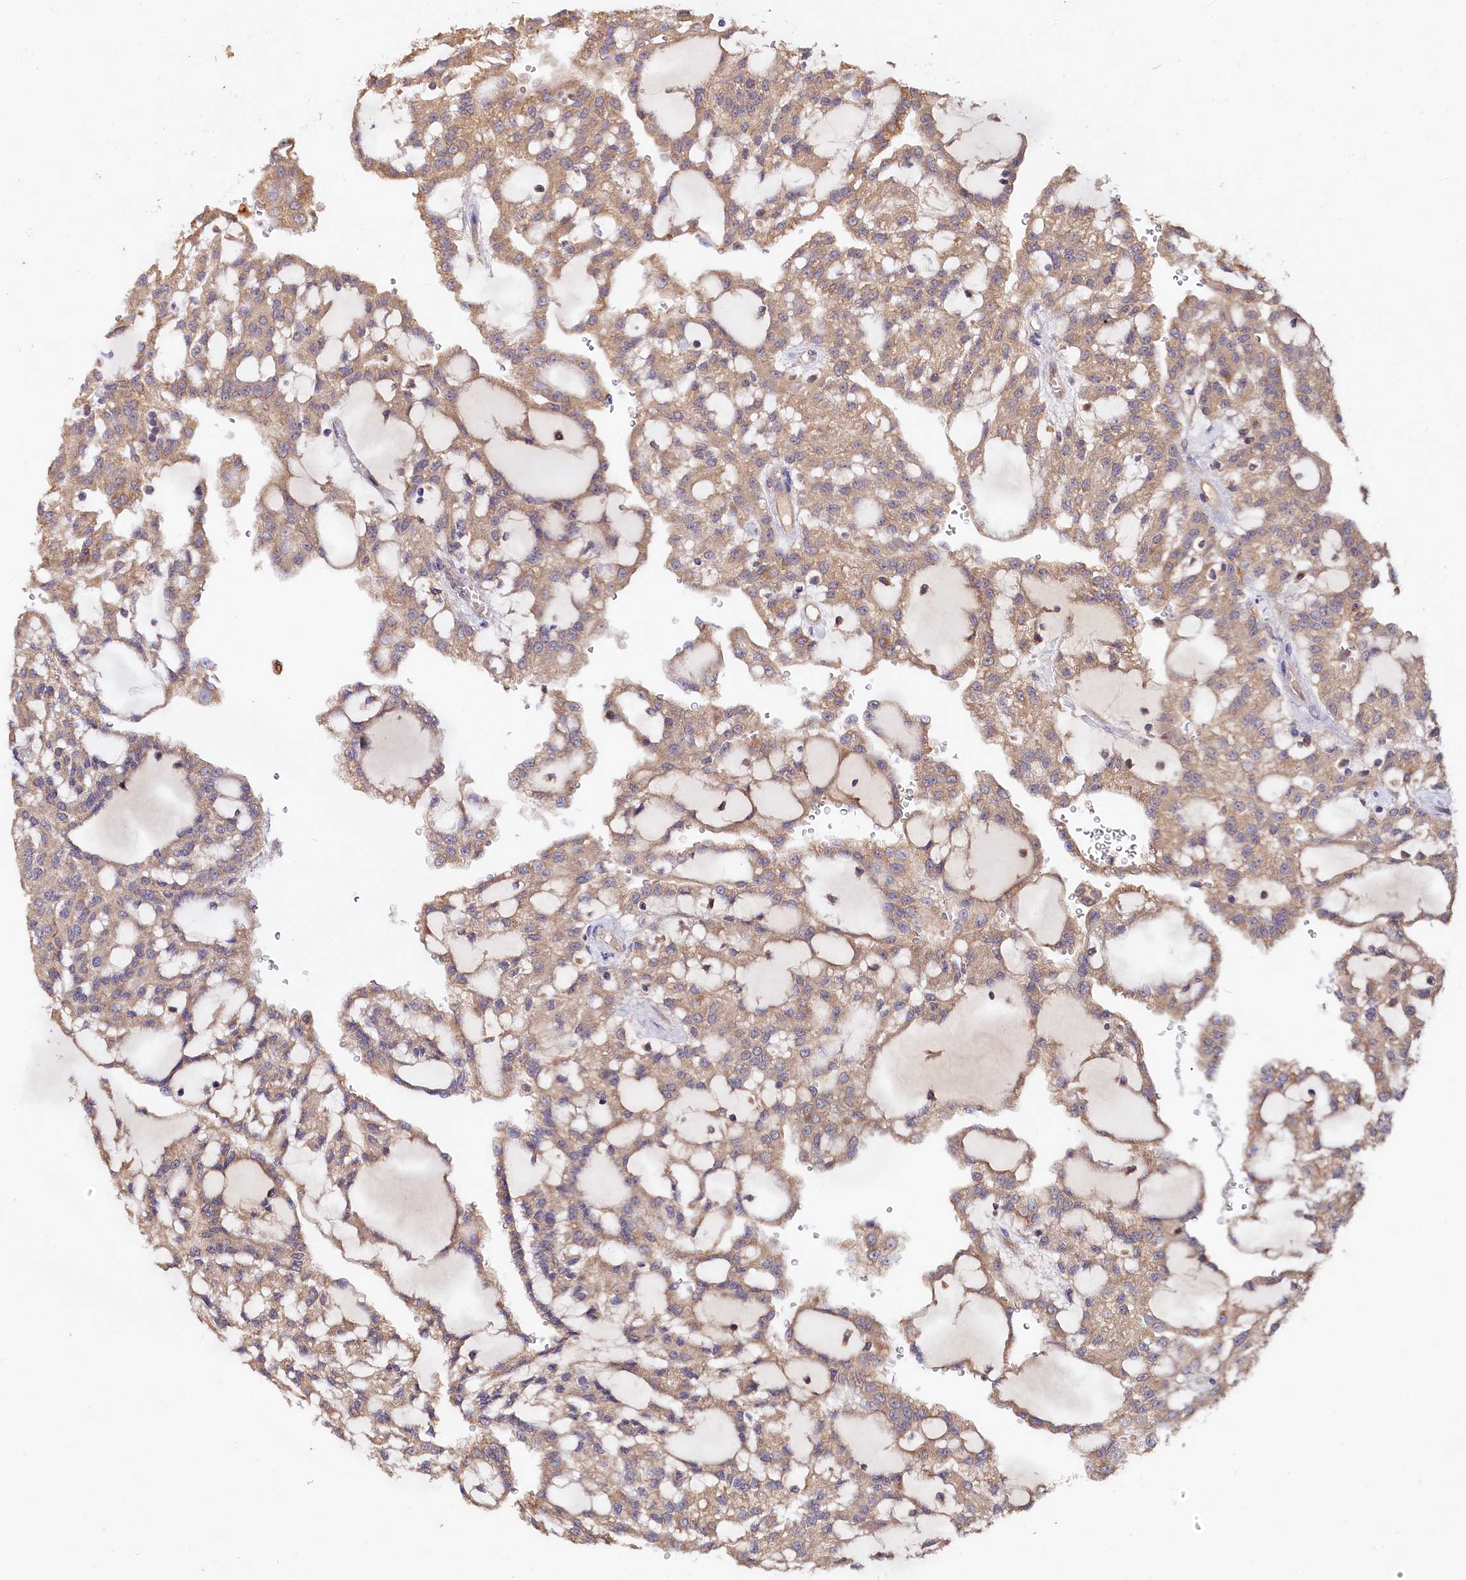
{"staining": {"intensity": "weak", "quantity": ">75%", "location": "cytoplasmic/membranous"}, "tissue": "renal cancer", "cell_type": "Tumor cells", "image_type": "cancer", "snomed": [{"axis": "morphology", "description": "Adenocarcinoma, NOS"}, {"axis": "topography", "description": "Kidney"}], "caption": "Adenocarcinoma (renal) stained with immunohistochemistry (IHC) exhibits weak cytoplasmic/membranous staining in approximately >75% of tumor cells.", "gene": "ETFBKMT", "patient": {"sex": "male", "age": 63}}